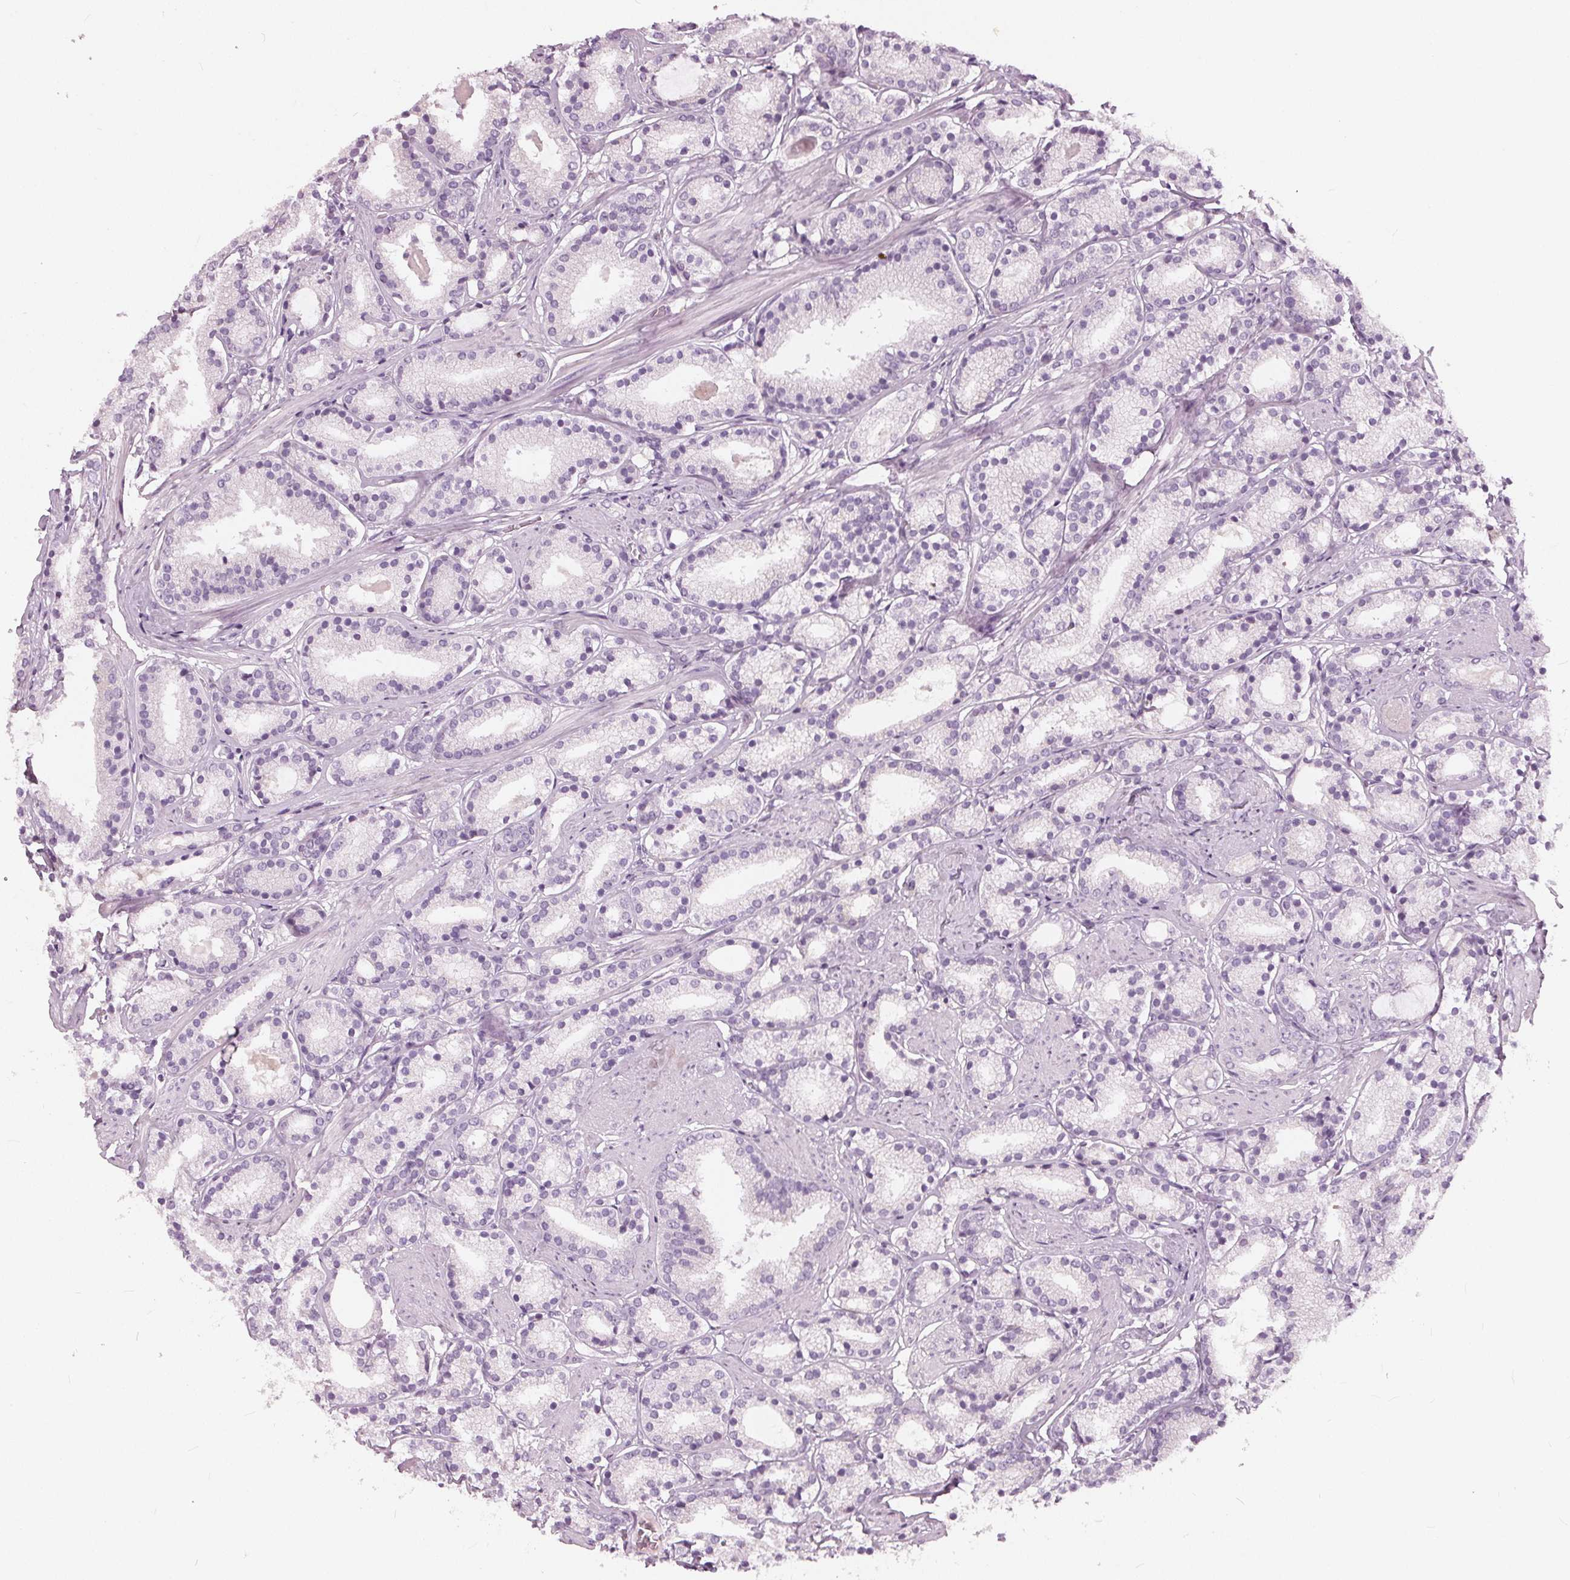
{"staining": {"intensity": "negative", "quantity": "none", "location": "none"}, "tissue": "prostate cancer", "cell_type": "Tumor cells", "image_type": "cancer", "snomed": [{"axis": "morphology", "description": "Adenocarcinoma, High grade"}, {"axis": "topography", "description": "Prostate"}], "caption": "IHC of human high-grade adenocarcinoma (prostate) exhibits no positivity in tumor cells.", "gene": "LHFPL7", "patient": {"sex": "male", "age": 63}}